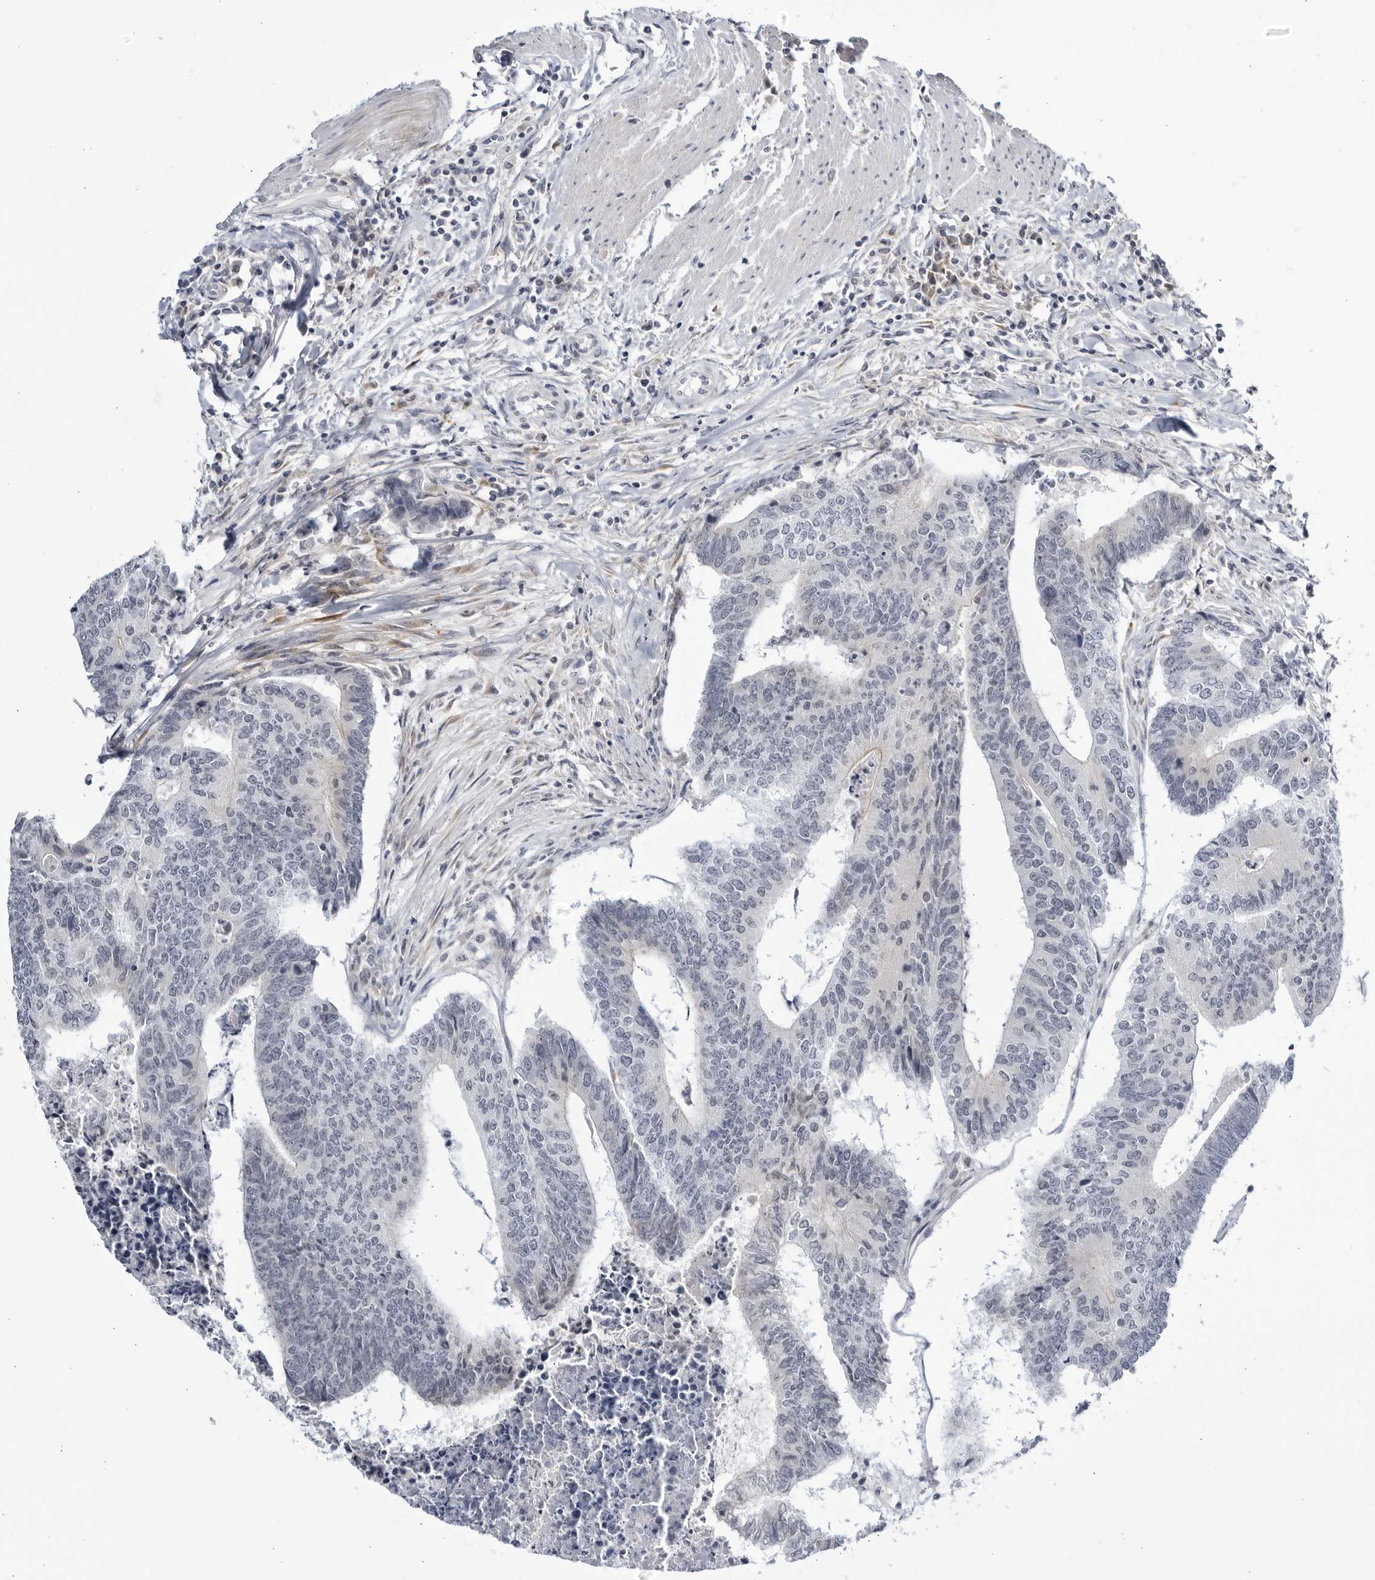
{"staining": {"intensity": "negative", "quantity": "none", "location": "none"}, "tissue": "colorectal cancer", "cell_type": "Tumor cells", "image_type": "cancer", "snomed": [{"axis": "morphology", "description": "Adenocarcinoma, NOS"}, {"axis": "topography", "description": "Colon"}], "caption": "A photomicrograph of colorectal cancer (adenocarcinoma) stained for a protein displays no brown staining in tumor cells. (DAB IHC visualized using brightfield microscopy, high magnification).", "gene": "CNBD1", "patient": {"sex": "female", "age": 67}}